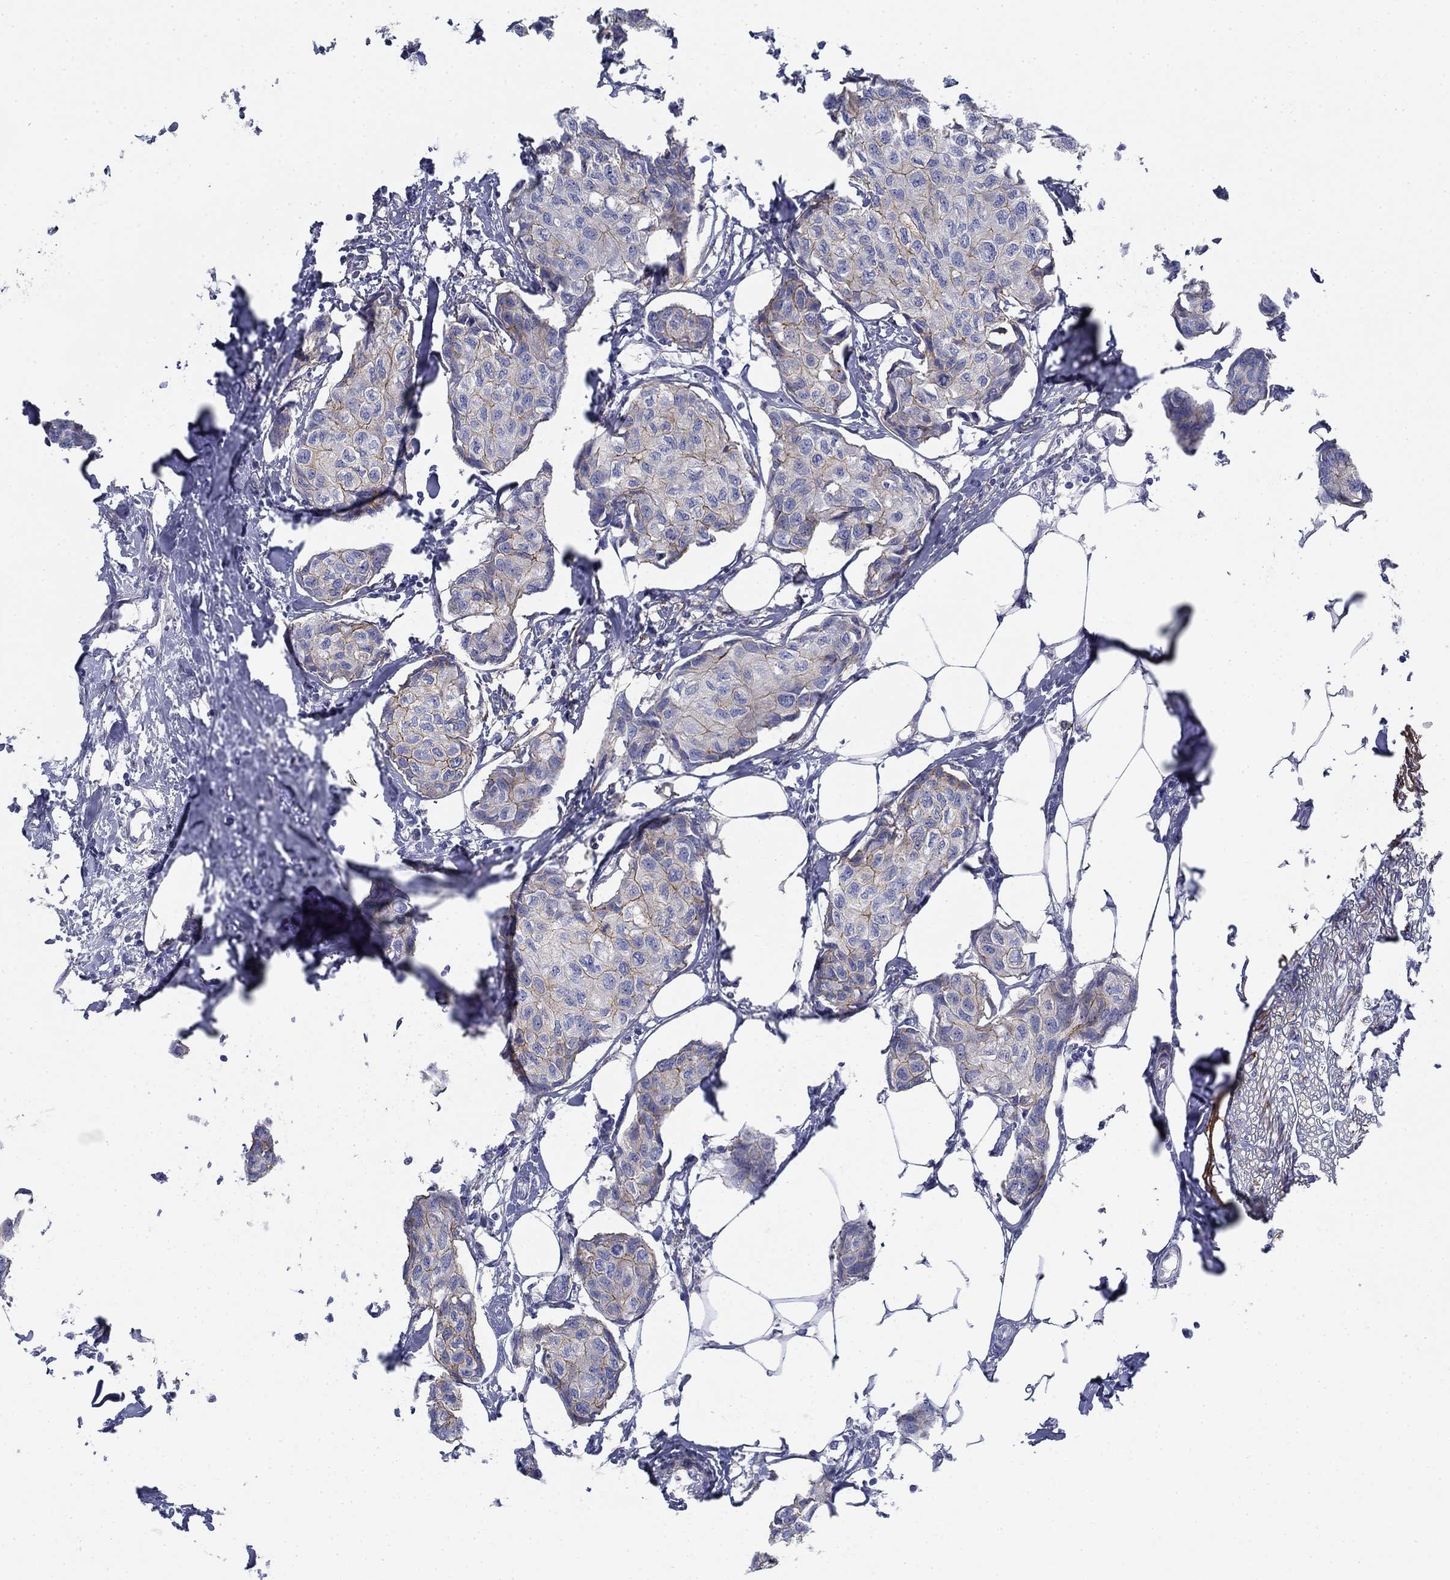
{"staining": {"intensity": "negative", "quantity": "none", "location": "none"}, "tissue": "breast cancer", "cell_type": "Tumor cells", "image_type": "cancer", "snomed": [{"axis": "morphology", "description": "Duct carcinoma"}, {"axis": "topography", "description": "Breast"}], "caption": "This is an immunohistochemistry histopathology image of intraductal carcinoma (breast). There is no expression in tumor cells.", "gene": "GPC1", "patient": {"sex": "female", "age": 80}}